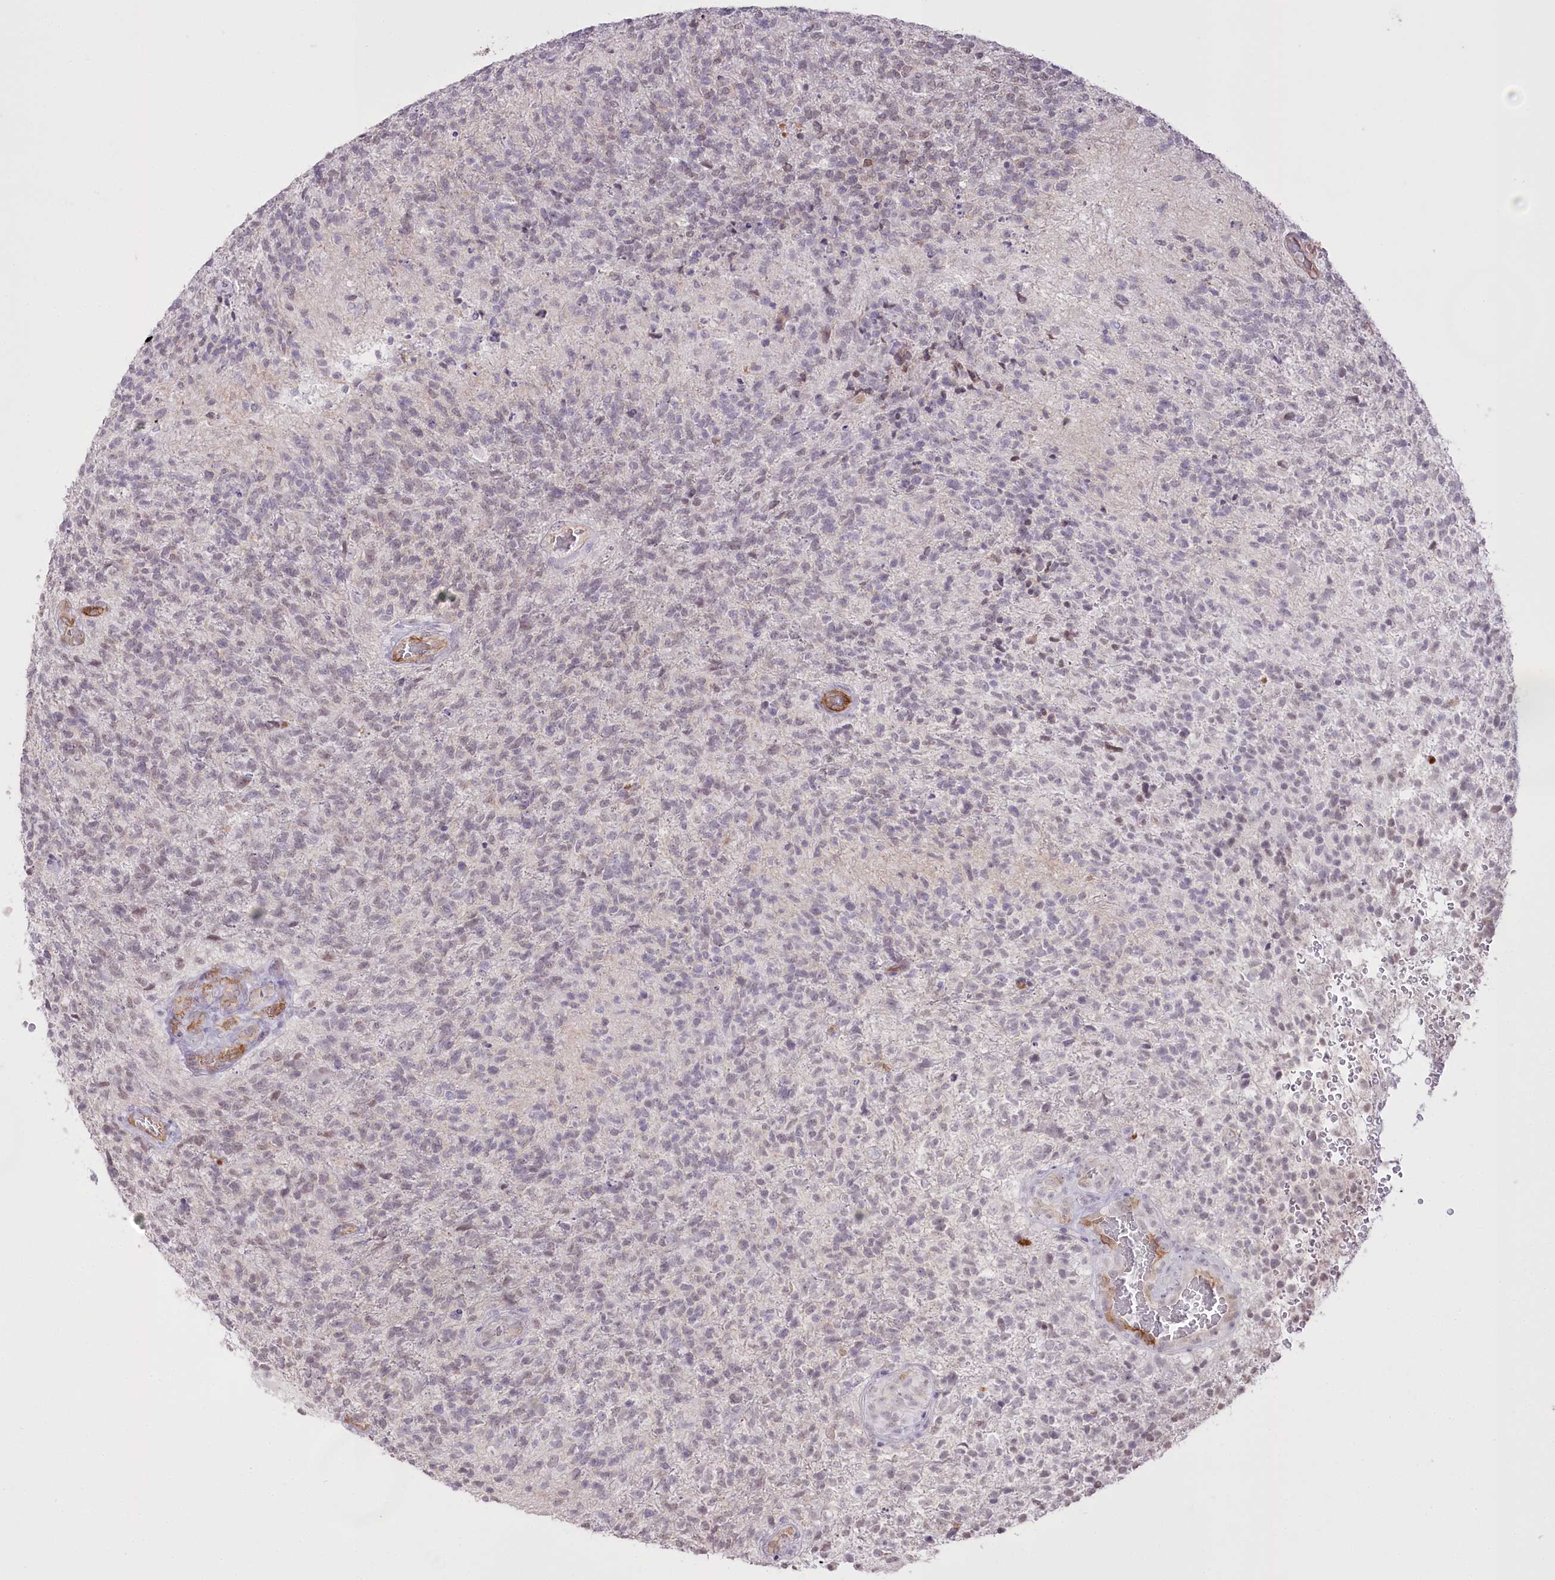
{"staining": {"intensity": "weak", "quantity": "<25%", "location": "nuclear"}, "tissue": "glioma", "cell_type": "Tumor cells", "image_type": "cancer", "snomed": [{"axis": "morphology", "description": "Glioma, malignant, High grade"}, {"axis": "topography", "description": "Brain"}], "caption": "This is an immunohistochemistry (IHC) micrograph of human glioma. There is no expression in tumor cells.", "gene": "SLC39A10", "patient": {"sex": "male", "age": 56}}